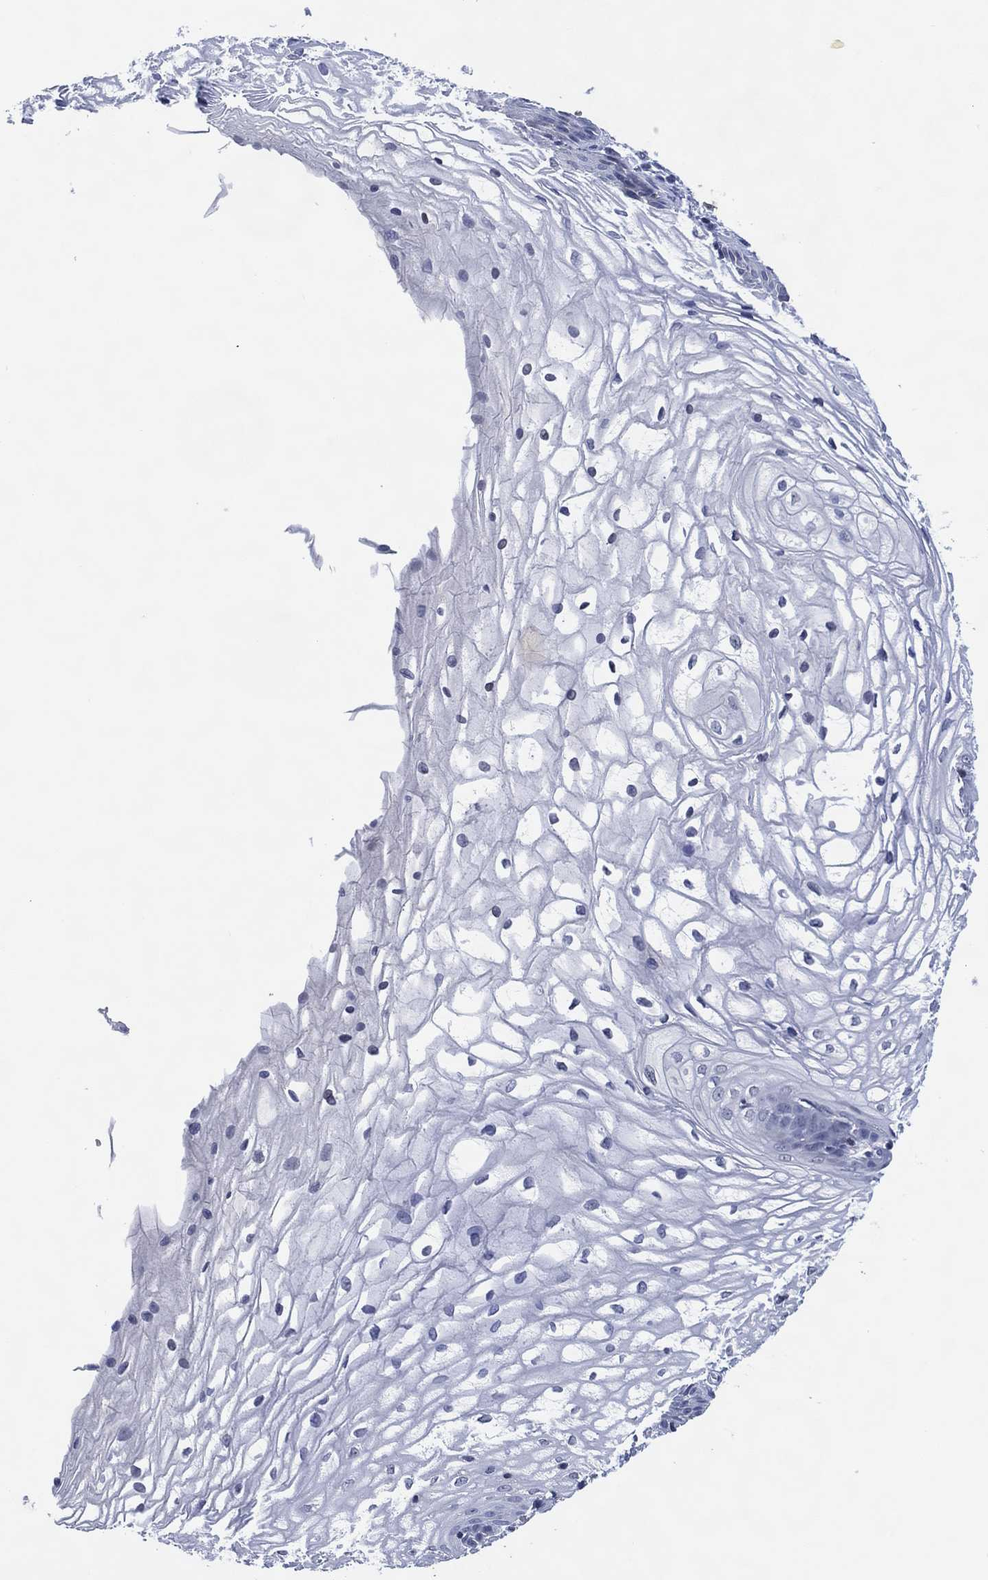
{"staining": {"intensity": "negative", "quantity": "none", "location": "none"}, "tissue": "vagina", "cell_type": "Squamous epithelial cells", "image_type": "normal", "snomed": [{"axis": "morphology", "description": "Normal tissue, NOS"}, {"axis": "topography", "description": "Vagina"}], "caption": "A histopathology image of vagina stained for a protein exhibits no brown staining in squamous epithelial cells.", "gene": "USP26", "patient": {"sex": "female", "age": 34}}